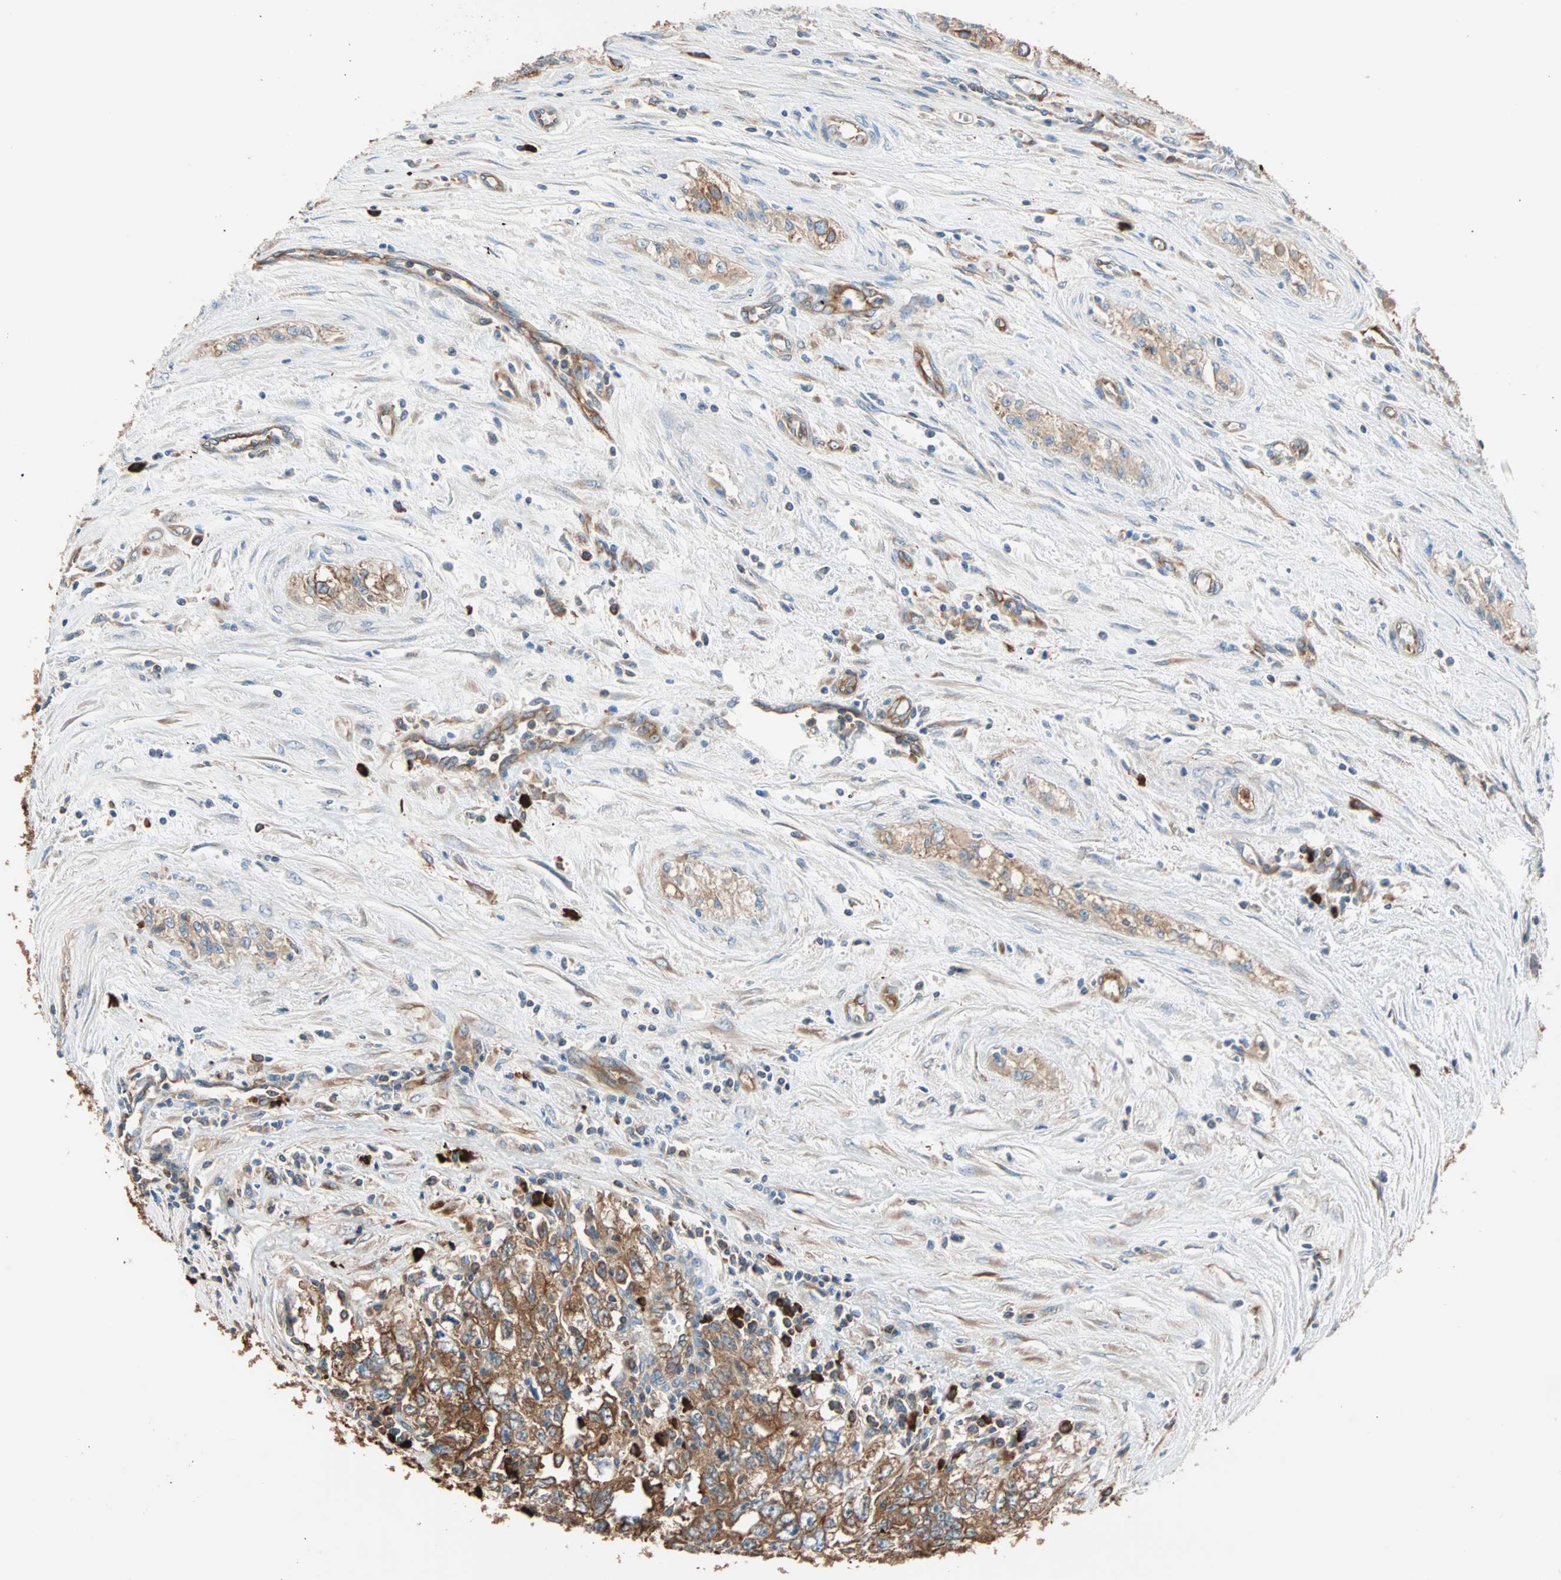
{"staining": {"intensity": "strong", "quantity": ">75%", "location": "cytoplasmic/membranous"}, "tissue": "testis cancer", "cell_type": "Tumor cells", "image_type": "cancer", "snomed": [{"axis": "morphology", "description": "Carcinoma, Embryonal, NOS"}, {"axis": "topography", "description": "Testis"}], "caption": "Immunohistochemical staining of human testis cancer exhibits high levels of strong cytoplasmic/membranous positivity in about >75% of tumor cells.", "gene": "EEF2", "patient": {"sex": "male", "age": 28}}